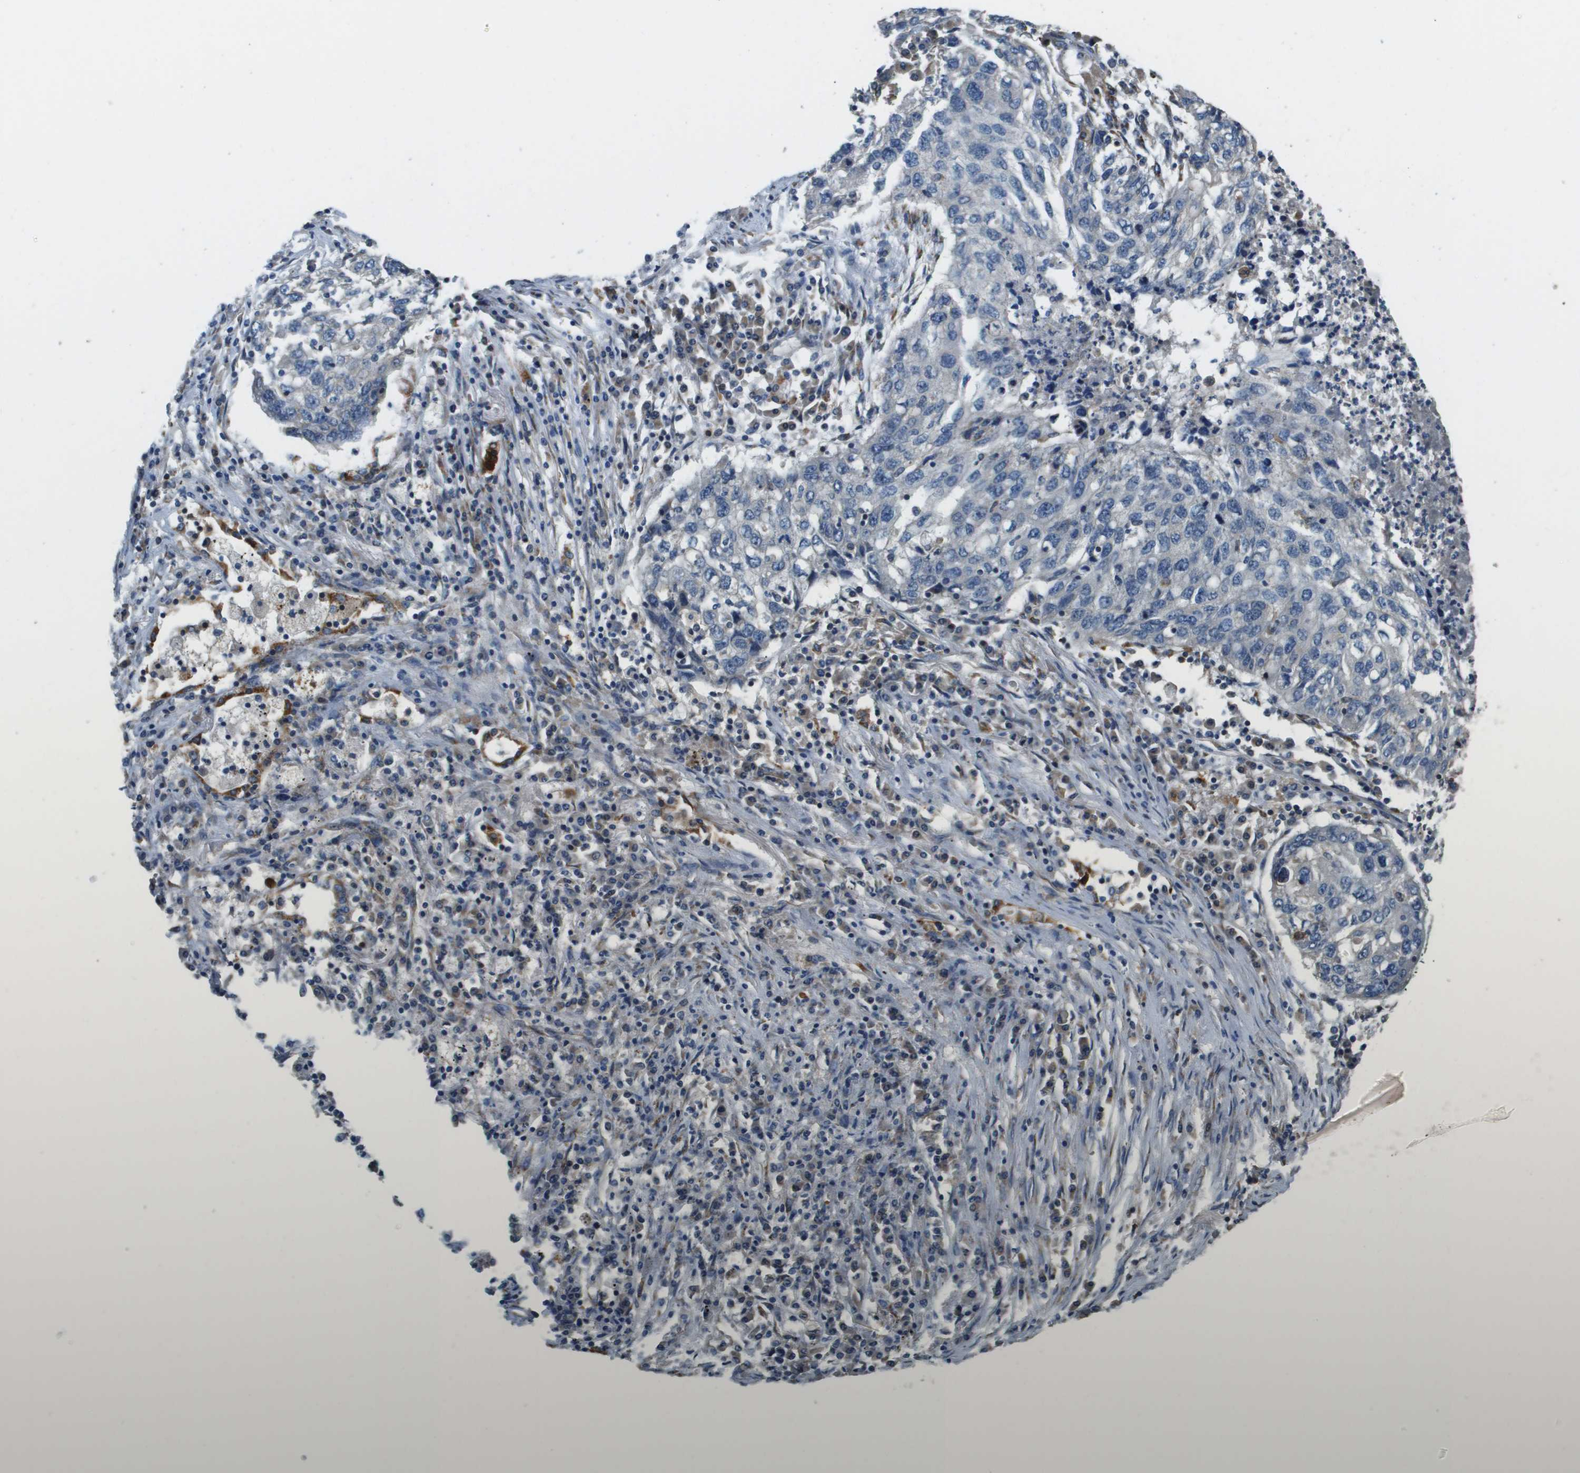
{"staining": {"intensity": "negative", "quantity": "none", "location": "none"}, "tissue": "lung cancer", "cell_type": "Tumor cells", "image_type": "cancer", "snomed": [{"axis": "morphology", "description": "Squamous cell carcinoma, NOS"}, {"axis": "topography", "description": "Lung"}], "caption": "Histopathology image shows no protein positivity in tumor cells of lung cancer tissue.", "gene": "SAMSN1", "patient": {"sex": "female", "age": 63}}